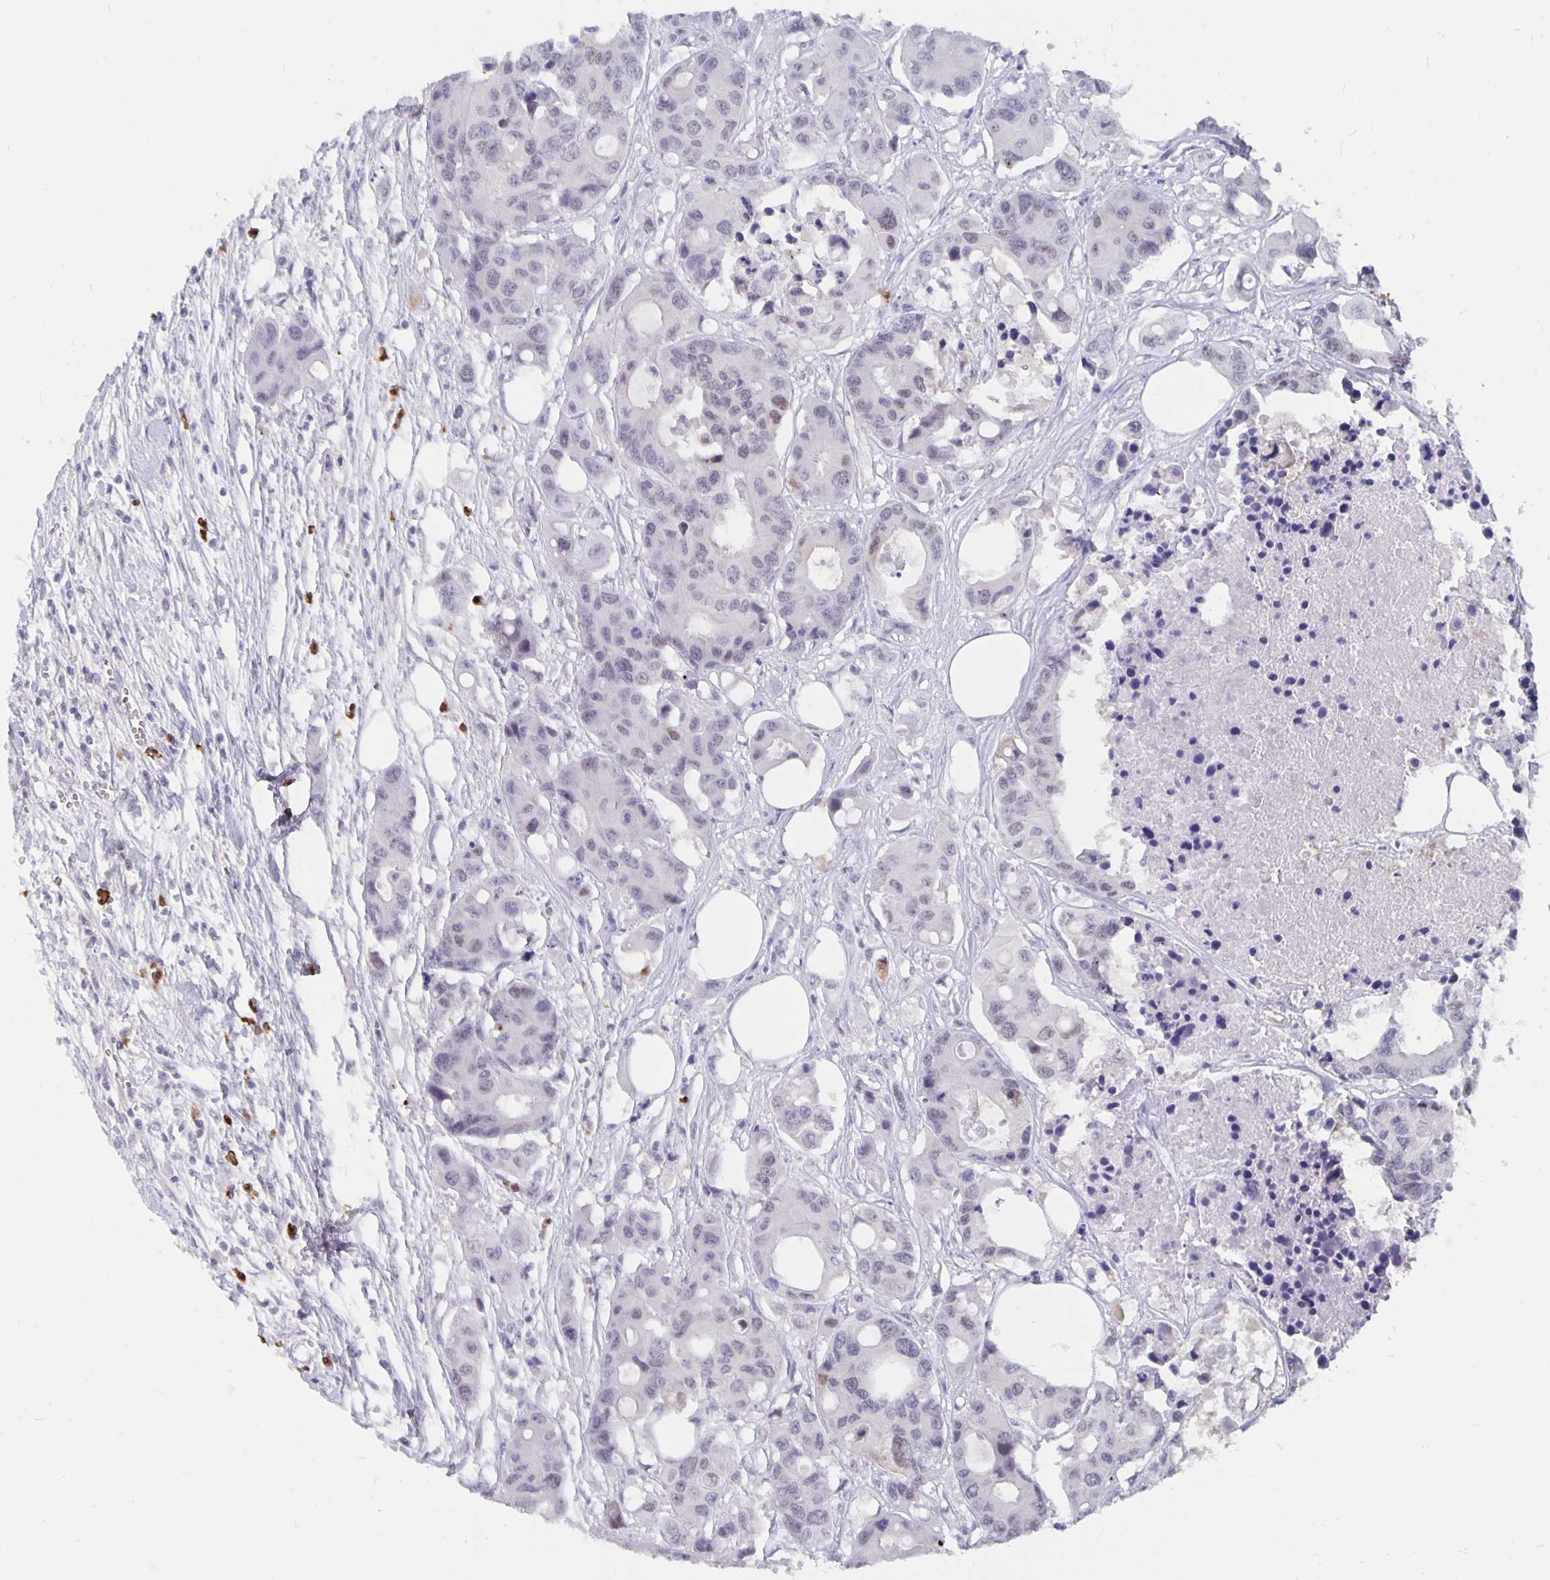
{"staining": {"intensity": "weak", "quantity": "<25%", "location": "nuclear"}, "tissue": "colorectal cancer", "cell_type": "Tumor cells", "image_type": "cancer", "snomed": [{"axis": "morphology", "description": "Adenocarcinoma, NOS"}, {"axis": "topography", "description": "Colon"}], "caption": "The photomicrograph demonstrates no significant expression in tumor cells of colorectal cancer (adenocarcinoma).", "gene": "ZNF691", "patient": {"sex": "male", "age": 77}}